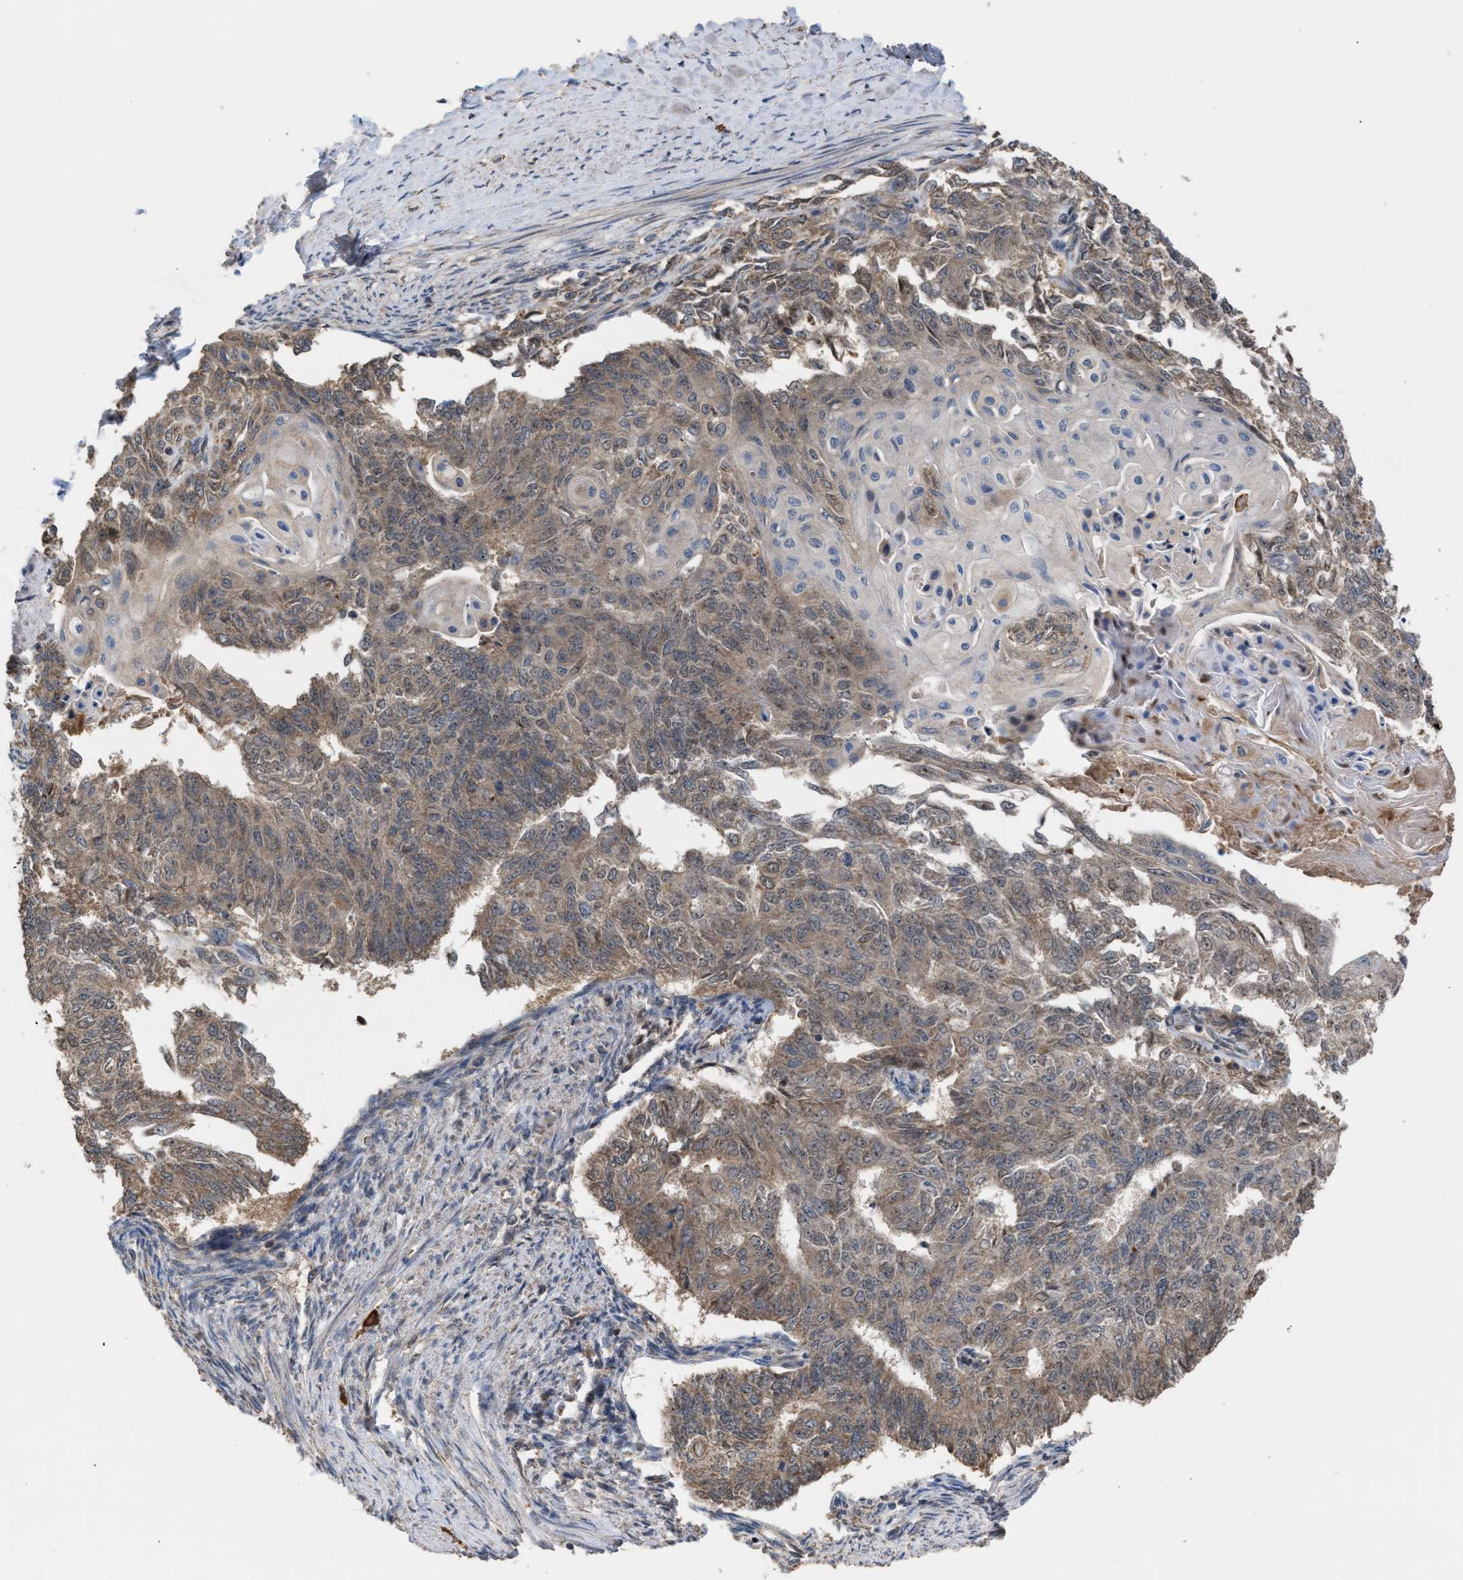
{"staining": {"intensity": "weak", "quantity": ">75%", "location": "cytoplasmic/membranous"}, "tissue": "endometrial cancer", "cell_type": "Tumor cells", "image_type": "cancer", "snomed": [{"axis": "morphology", "description": "Adenocarcinoma, NOS"}, {"axis": "topography", "description": "Endometrium"}], "caption": "An immunohistochemistry photomicrograph of neoplastic tissue is shown. Protein staining in brown highlights weak cytoplasmic/membranous positivity in endometrial cancer within tumor cells. The protein is shown in brown color, while the nuclei are stained blue.", "gene": "C9orf78", "patient": {"sex": "female", "age": 32}}